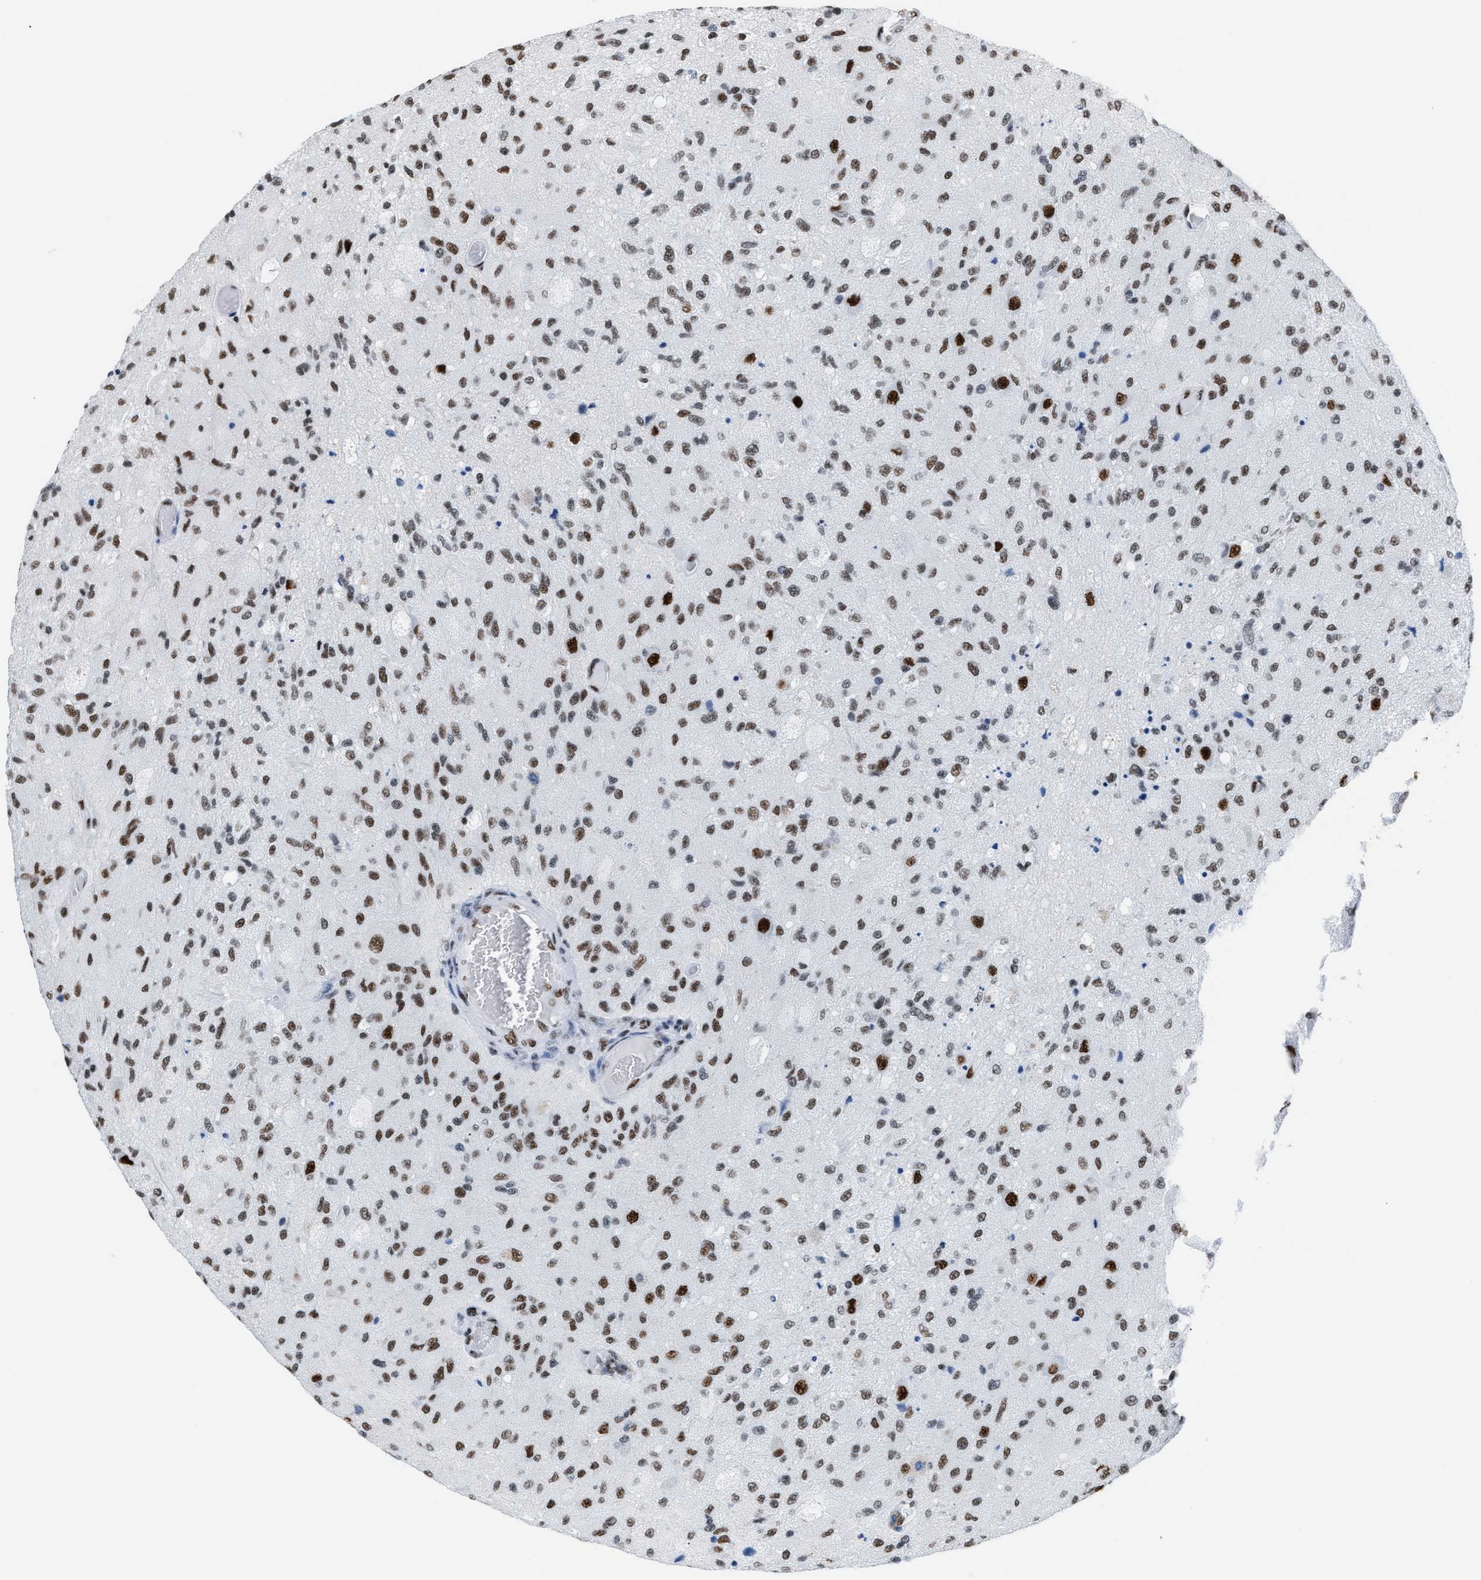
{"staining": {"intensity": "moderate", "quantity": ">75%", "location": "nuclear"}, "tissue": "glioma", "cell_type": "Tumor cells", "image_type": "cancer", "snomed": [{"axis": "morphology", "description": "Normal tissue, NOS"}, {"axis": "morphology", "description": "Glioma, malignant, High grade"}, {"axis": "topography", "description": "Cerebral cortex"}], "caption": "Moderate nuclear protein positivity is appreciated in approximately >75% of tumor cells in malignant glioma (high-grade).", "gene": "CCAR2", "patient": {"sex": "male", "age": 77}}